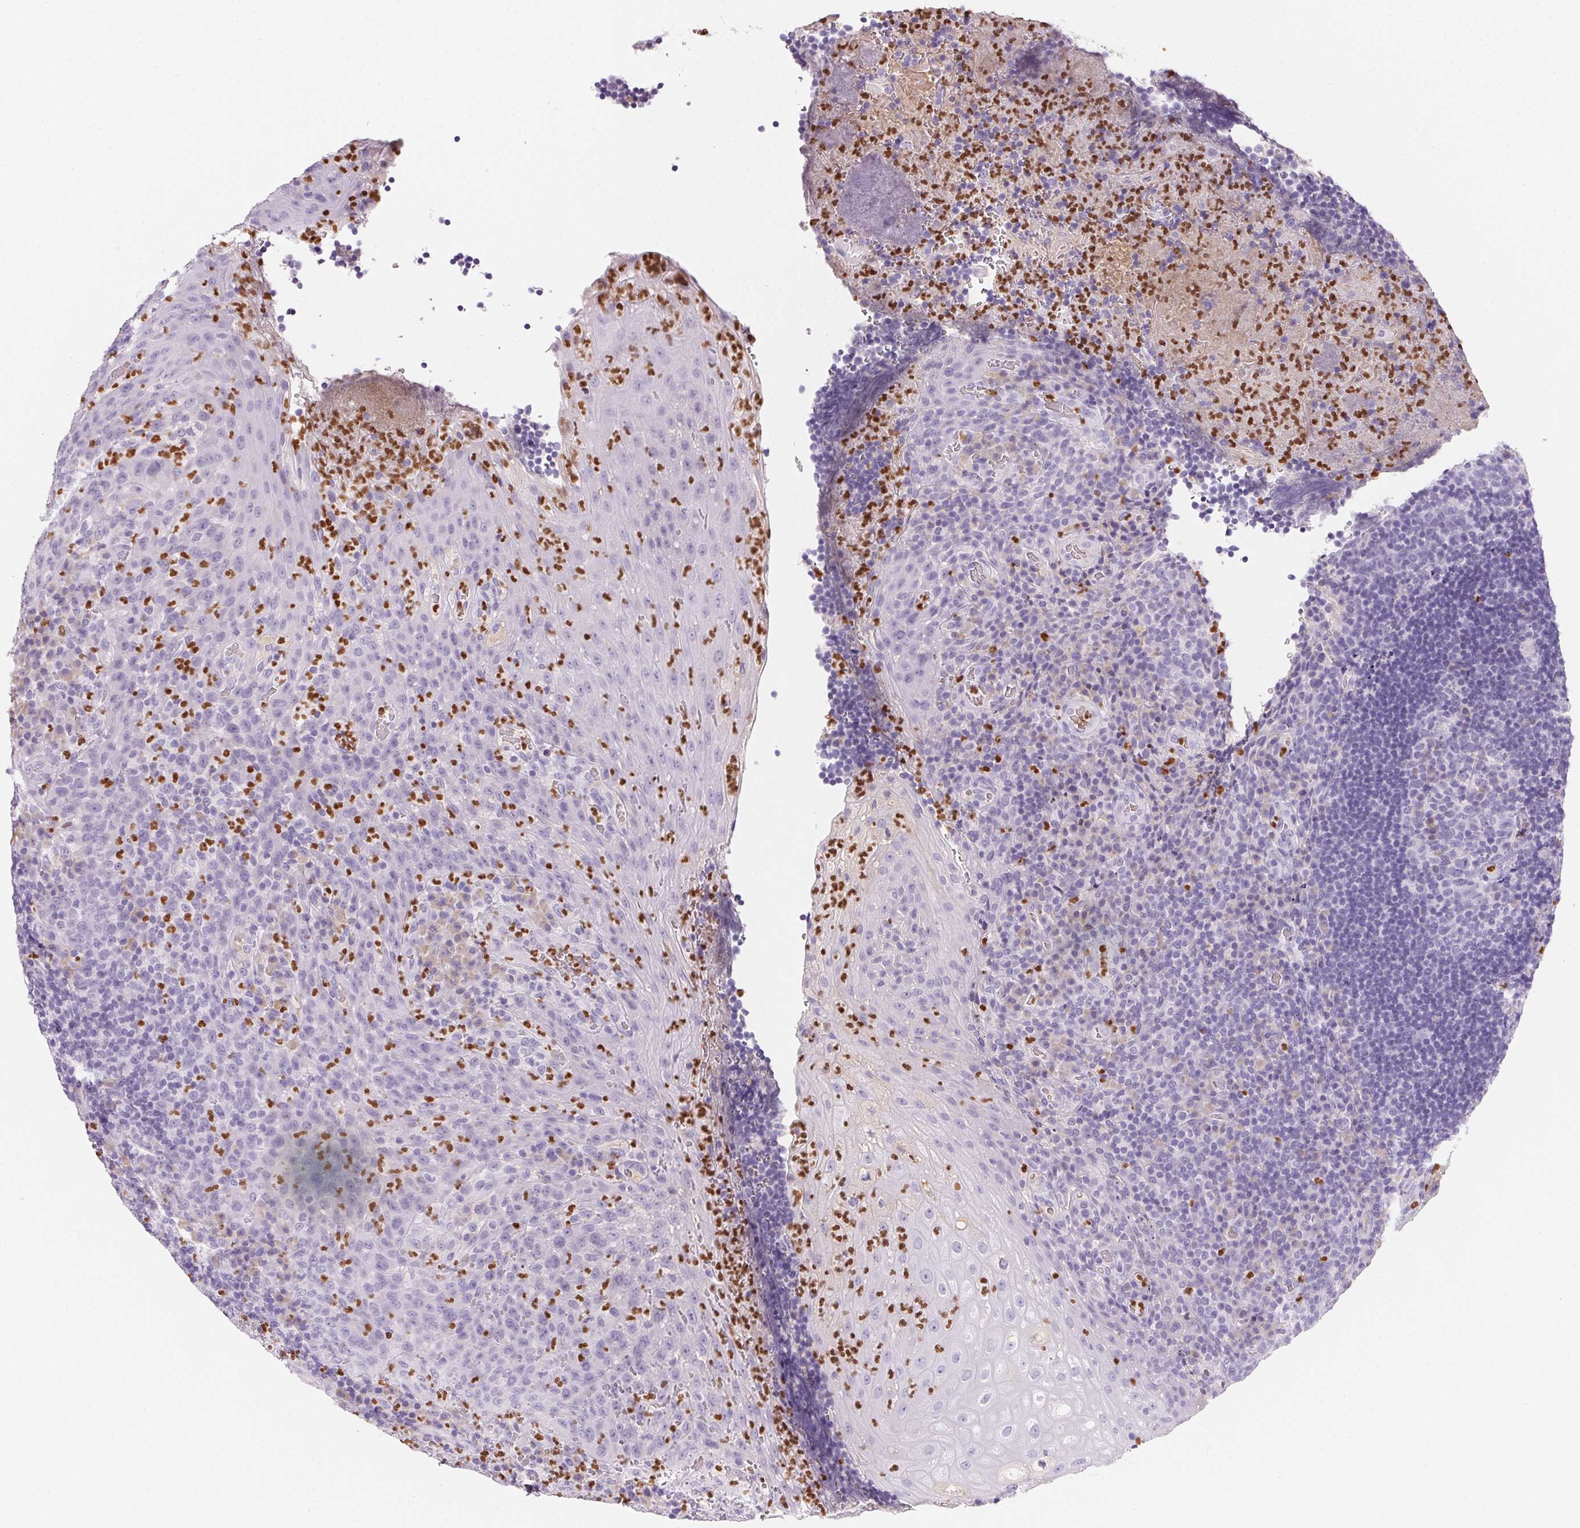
{"staining": {"intensity": "negative", "quantity": "none", "location": "none"}, "tissue": "tonsil", "cell_type": "Germinal center cells", "image_type": "normal", "snomed": [{"axis": "morphology", "description": "Normal tissue, NOS"}, {"axis": "topography", "description": "Tonsil"}], "caption": "Histopathology image shows no protein positivity in germinal center cells of benign tonsil.", "gene": "PADI4", "patient": {"sex": "male", "age": 17}}